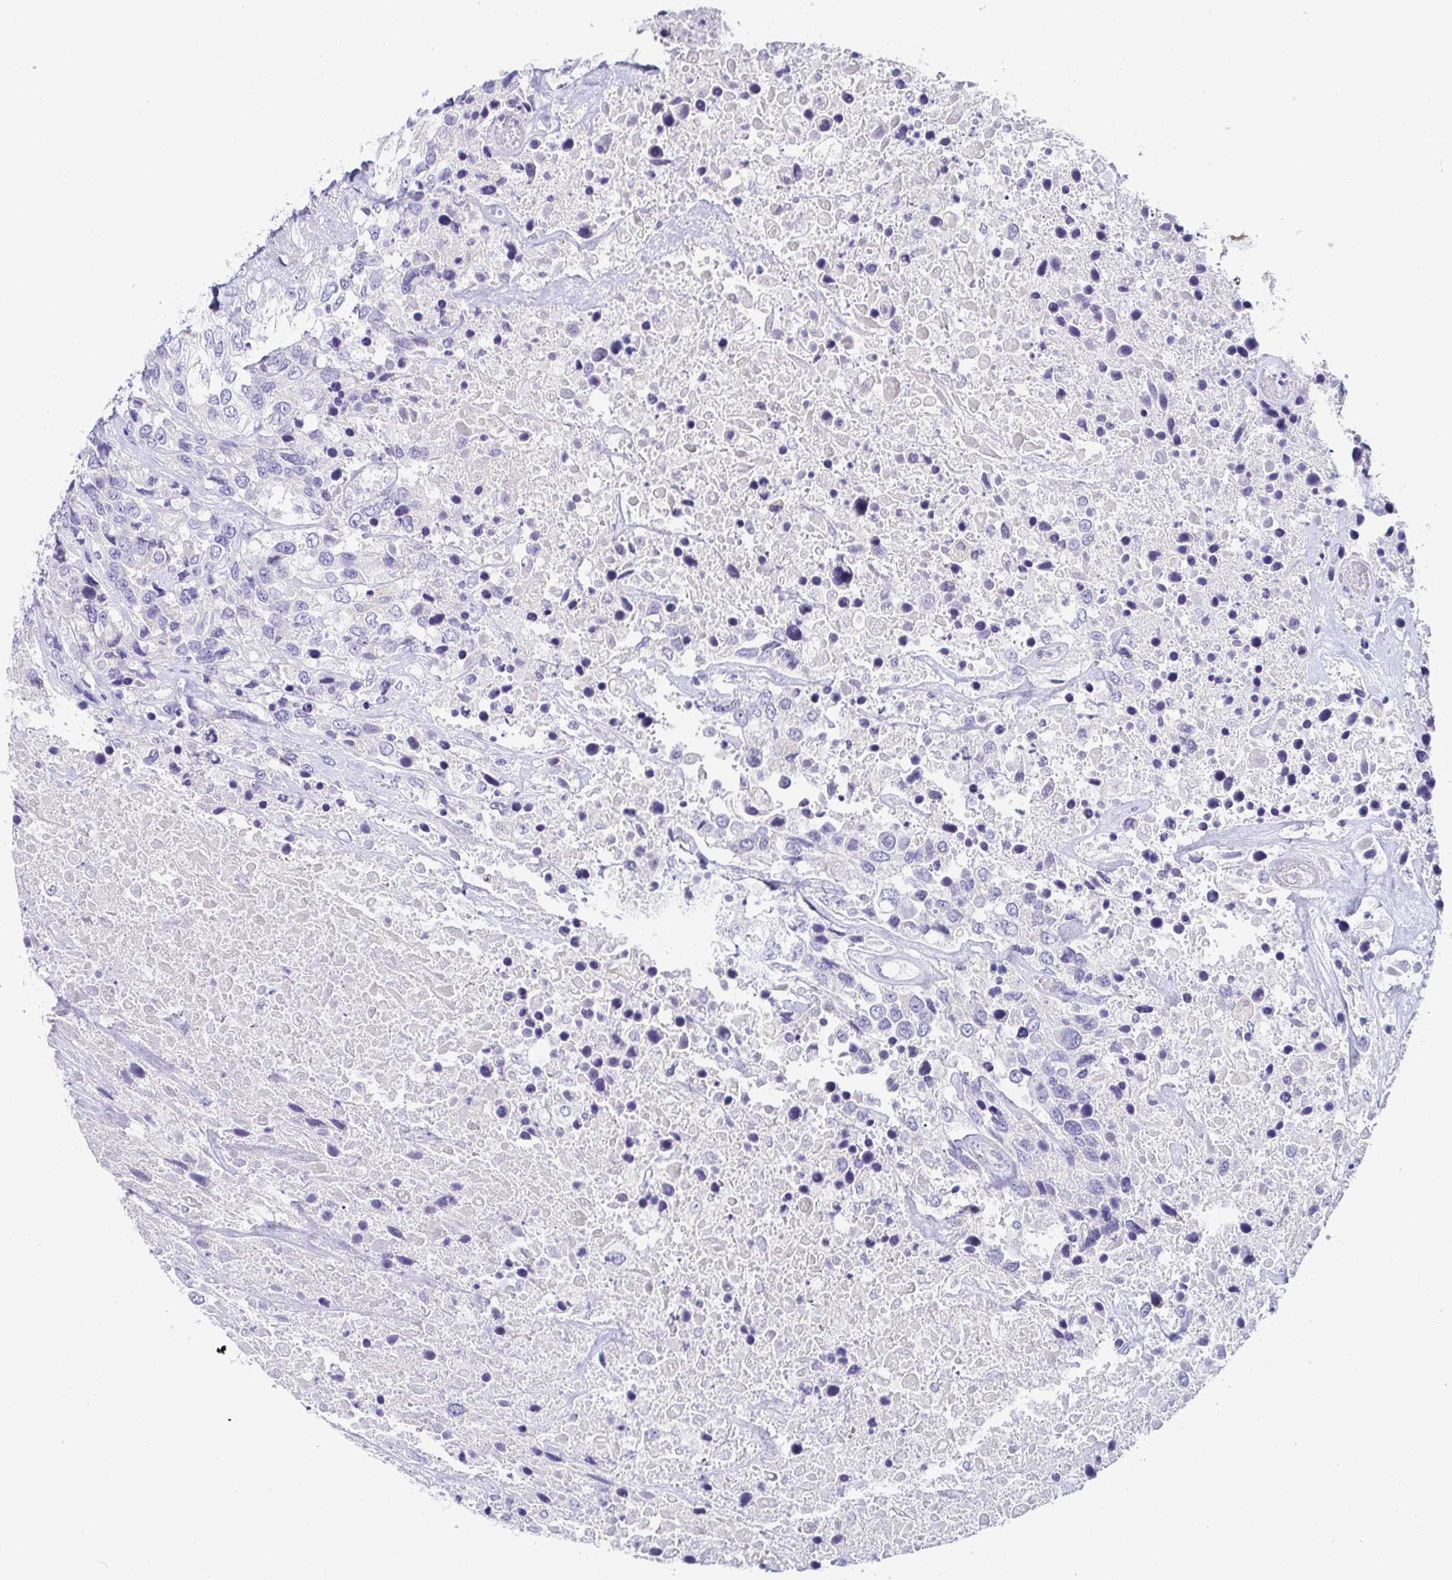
{"staining": {"intensity": "negative", "quantity": "none", "location": "none"}, "tissue": "urothelial cancer", "cell_type": "Tumor cells", "image_type": "cancer", "snomed": [{"axis": "morphology", "description": "Urothelial carcinoma, High grade"}, {"axis": "topography", "description": "Urinary bladder"}], "caption": "This micrograph is of urothelial cancer stained with immunohistochemistry to label a protein in brown with the nuclei are counter-stained blue. There is no expression in tumor cells. (Immunohistochemistry, brightfield microscopy, high magnification).", "gene": "C4orf17", "patient": {"sex": "female", "age": 70}}